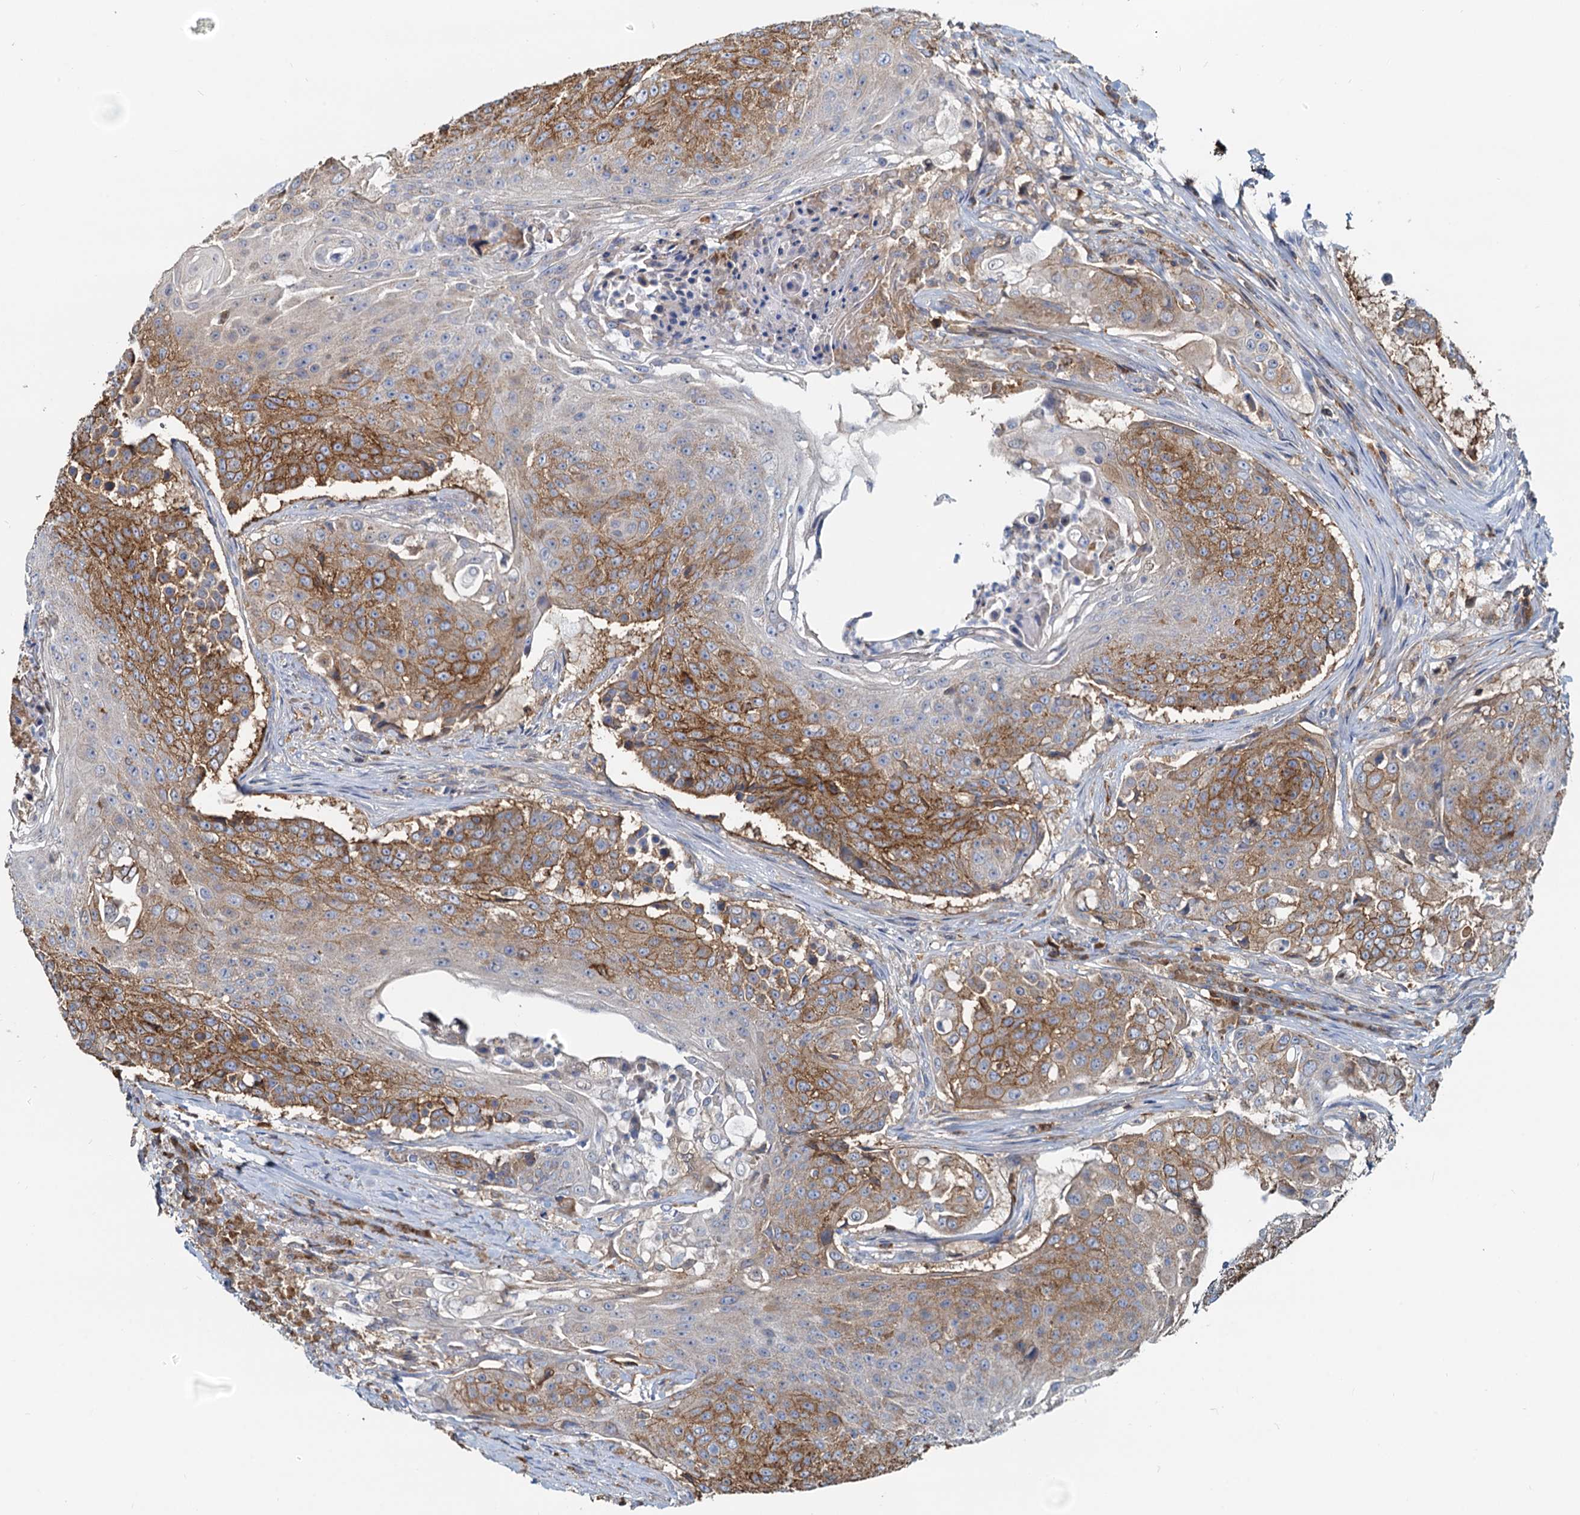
{"staining": {"intensity": "moderate", "quantity": ">75%", "location": "cytoplasmic/membranous"}, "tissue": "urothelial cancer", "cell_type": "Tumor cells", "image_type": "cancer", "snomed": [{"axis": "morphology", "description": "Urothelial carcinoma, High grade"}, {"axis": "topography", "description": "Urinary bladder"}], "caption": "DAB immunohistochemical staining of human urothelial carcinoma (high-grade) shows moderate cytoplasmic/membranous protein expression in approximately >75% of tumor cells.", "gene": "LNX2", "patient": {"sex": "female", "age": 63}}